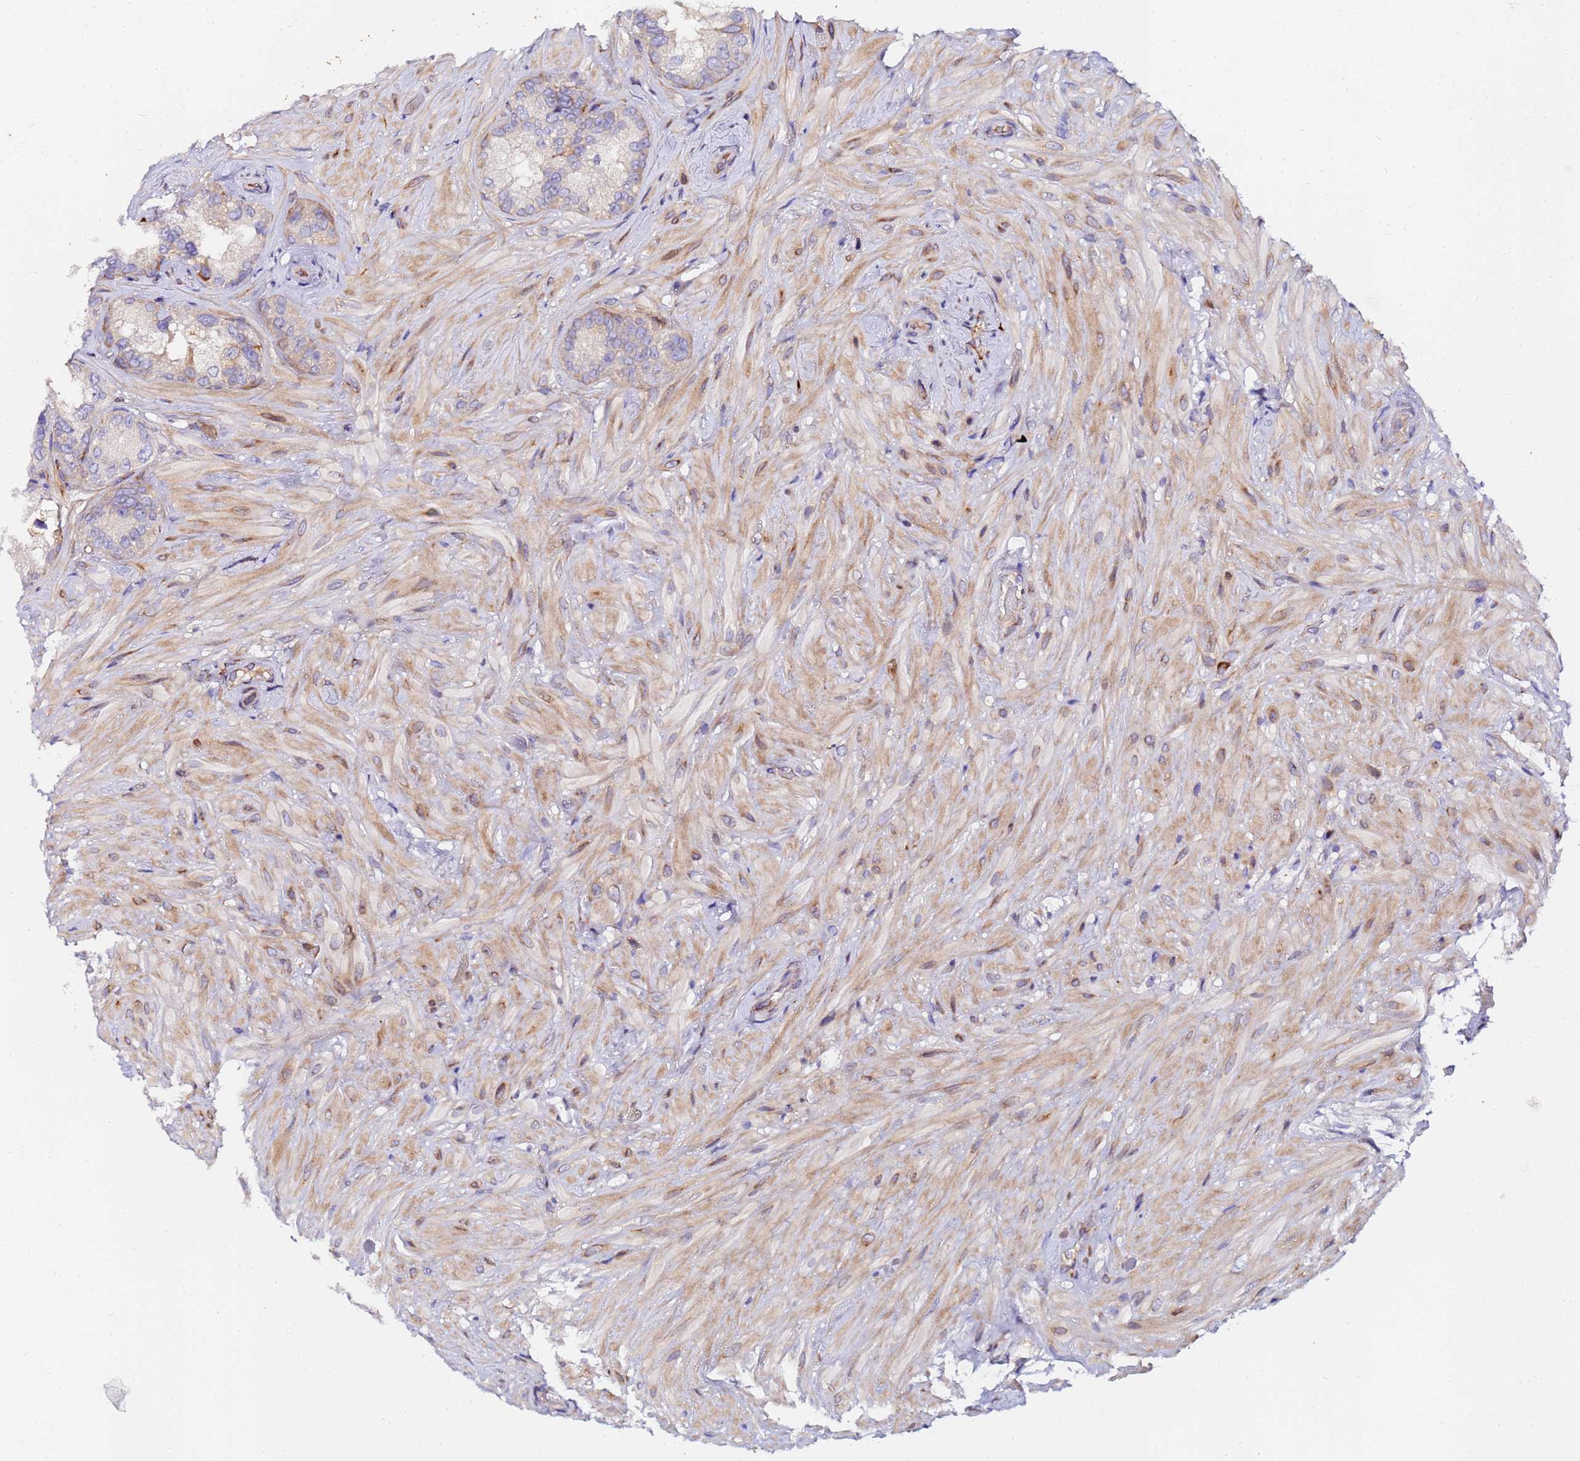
{"staining": {"intensity": "negative", "quantity": "none", "location": "none"}, "tissue": "seminal vesicle", "cell_type": "Glandular cells", "image_type": "normal", "snomed": [{"axis": "morphology", "description": "Normal tissue, NOS"}, {"axis": "topography", "description": "Seminal veicle"}, {"axis": "topography", "description": "Peripheral nerve tissue"}], "caption": "This image is of benign seminal vesicle stained with IHC to label a protein in brown with the nuclei are counter-stained blue. There is no staining in glandular cells. (Immunohistochemistry, brightfield microscopy, high magnification).", "gene": "POM121C", "patient": {"sex": "male", "age": 67}}